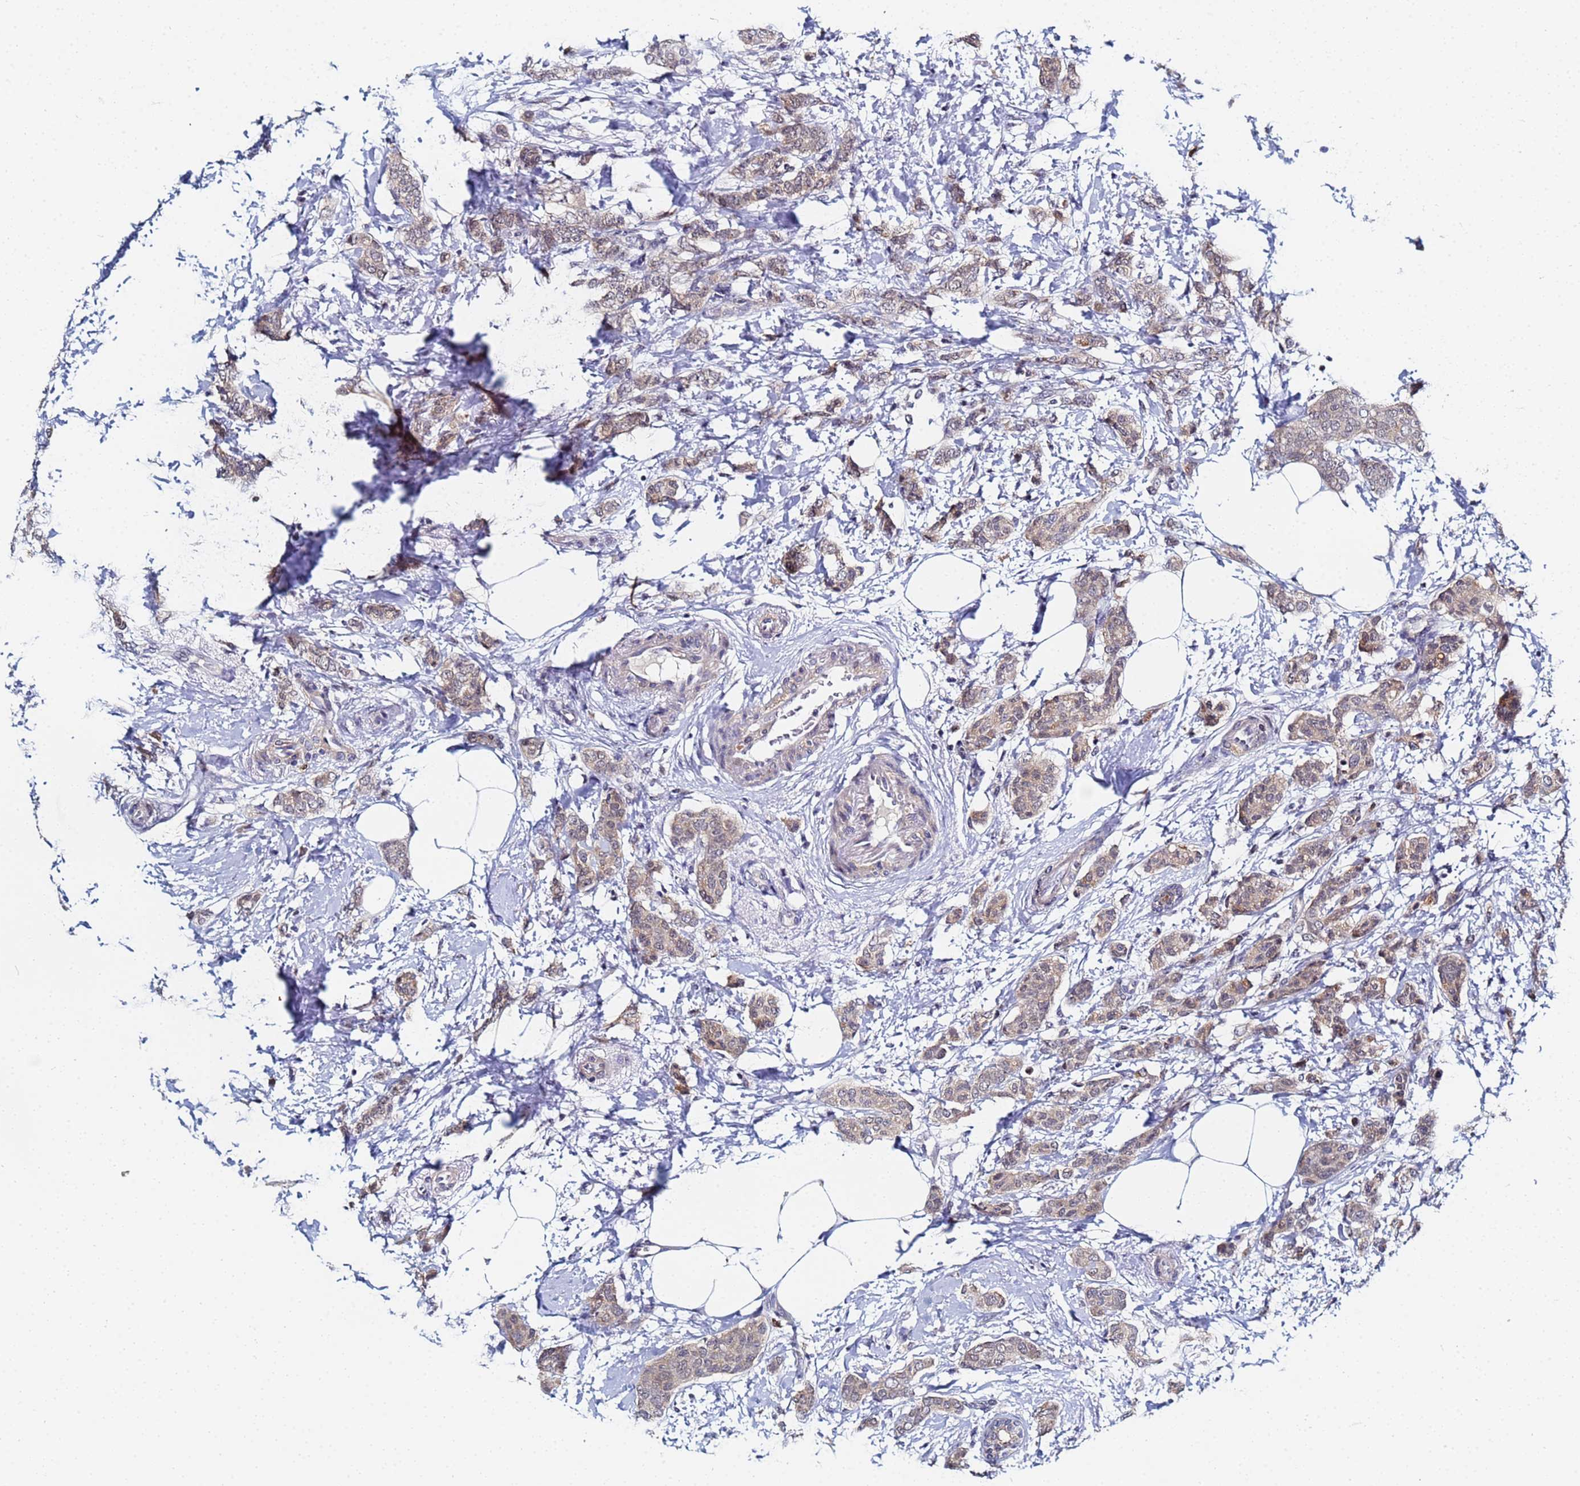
{"staining": {"intensity": "weak", "quantity": "25%-75%", "location": "cytoplasmic/membranous"}, "tissue": "breast cancer", "cell_type": "Tumor cells", "image_type": "cancer", "snomed": [{"axis": "morphology", "description": "Duct carcinoma"}, {"axis": "topography", "description": "Breast"}], "caption": "Weak cytoplasmic/membranous protein positivity is present in about 25%-75% of tumor cells in breast cancer (invasive ductal carcinoma).", "gene": "MTCL1", "patient": {"sex": "female", "age": 72}}